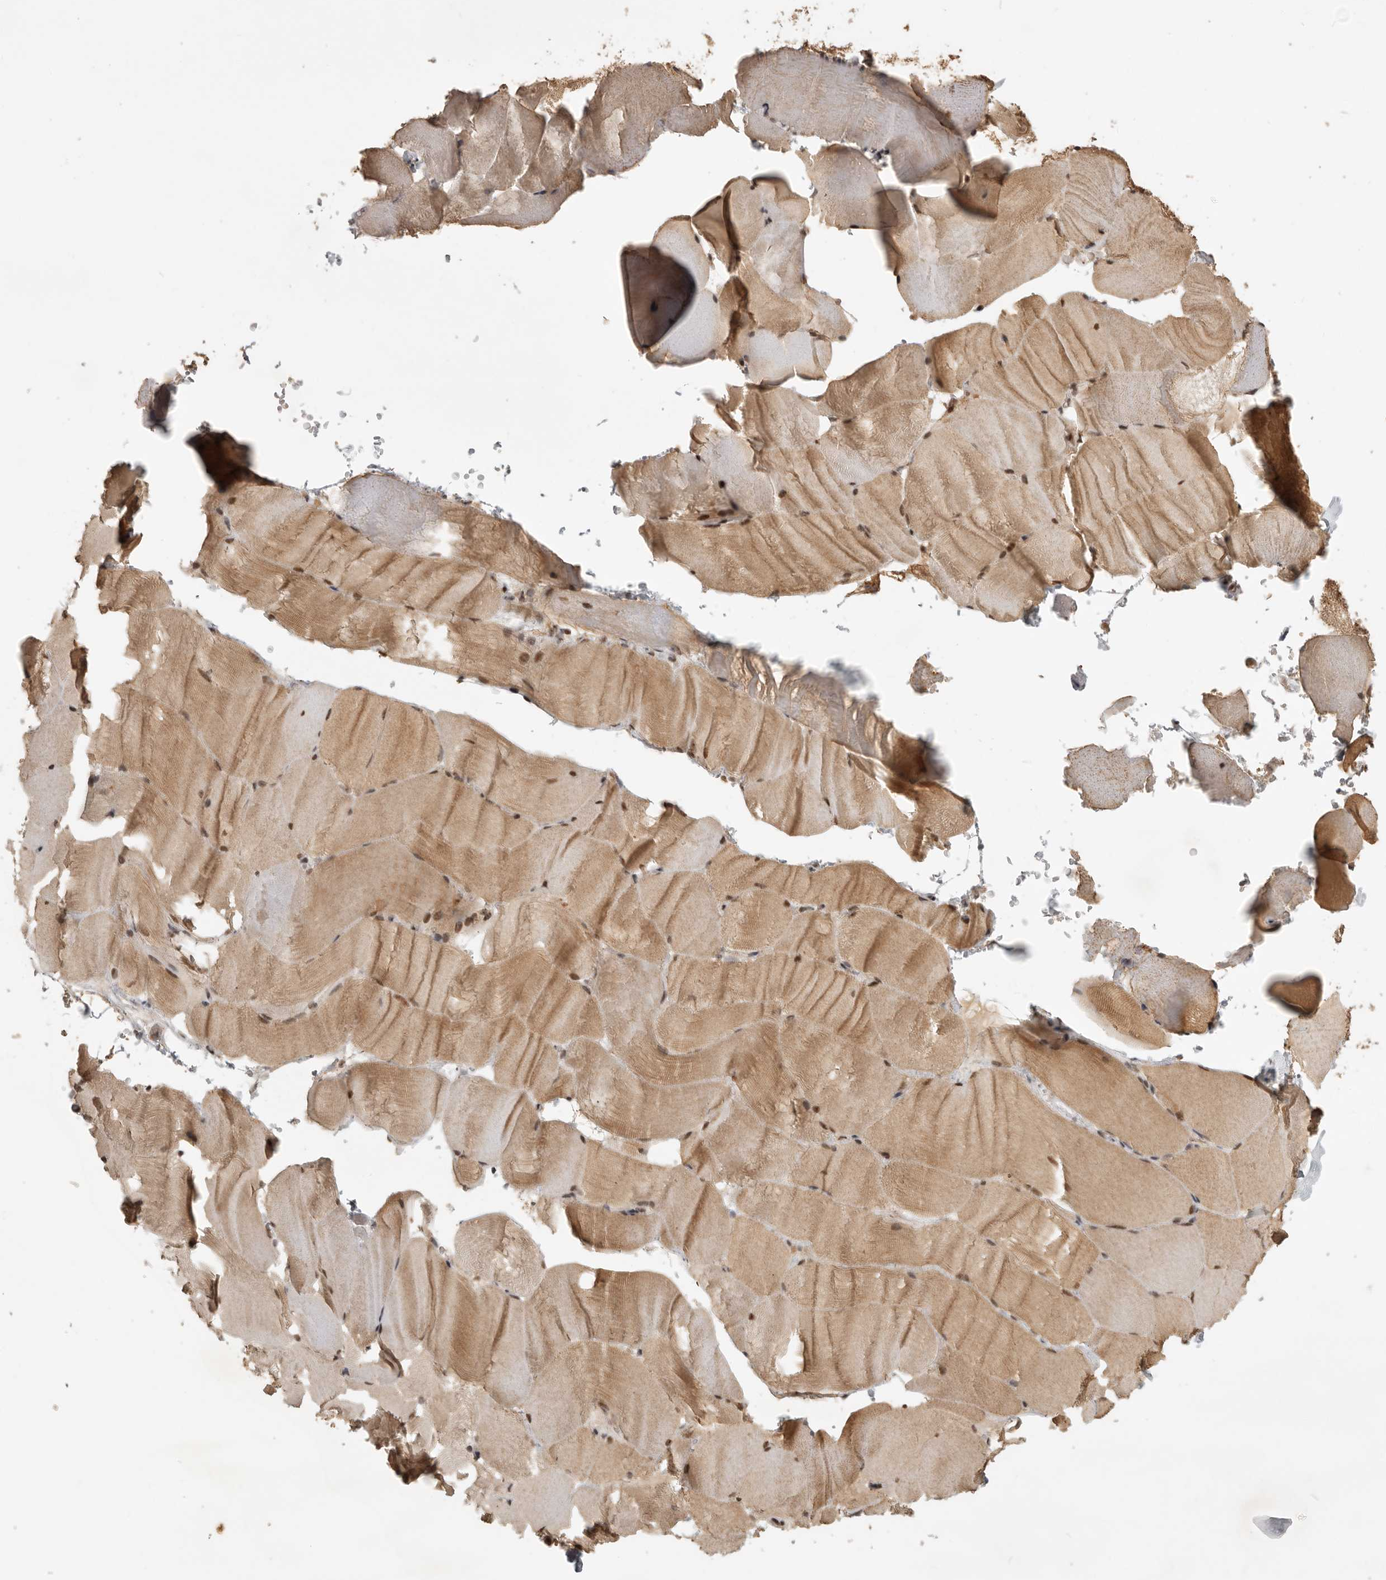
{"staining": {"intensity": "moderate", "quantity": ">75%", "location": "cytoplasmic/membranous,nuclear"}, "tissue": "skeletal muscle", "cell_type": "Myocytes", "image_type": "normal", "snomed": [{"axis": "morphology", "description": "Normal tissue, NOS"}, {"axis": "topography", "description": "Skeletal muscle"}, {"axis": "topography", "description": "Parathyroid gland"}], "caption": "Benign skeletal muscle shows moderate cytoplasmic/membranous,nuclear expression in approximately >75% of myocytes.", "gene": "CBLL1", "patient": {"sex": "female", "age": 37}}